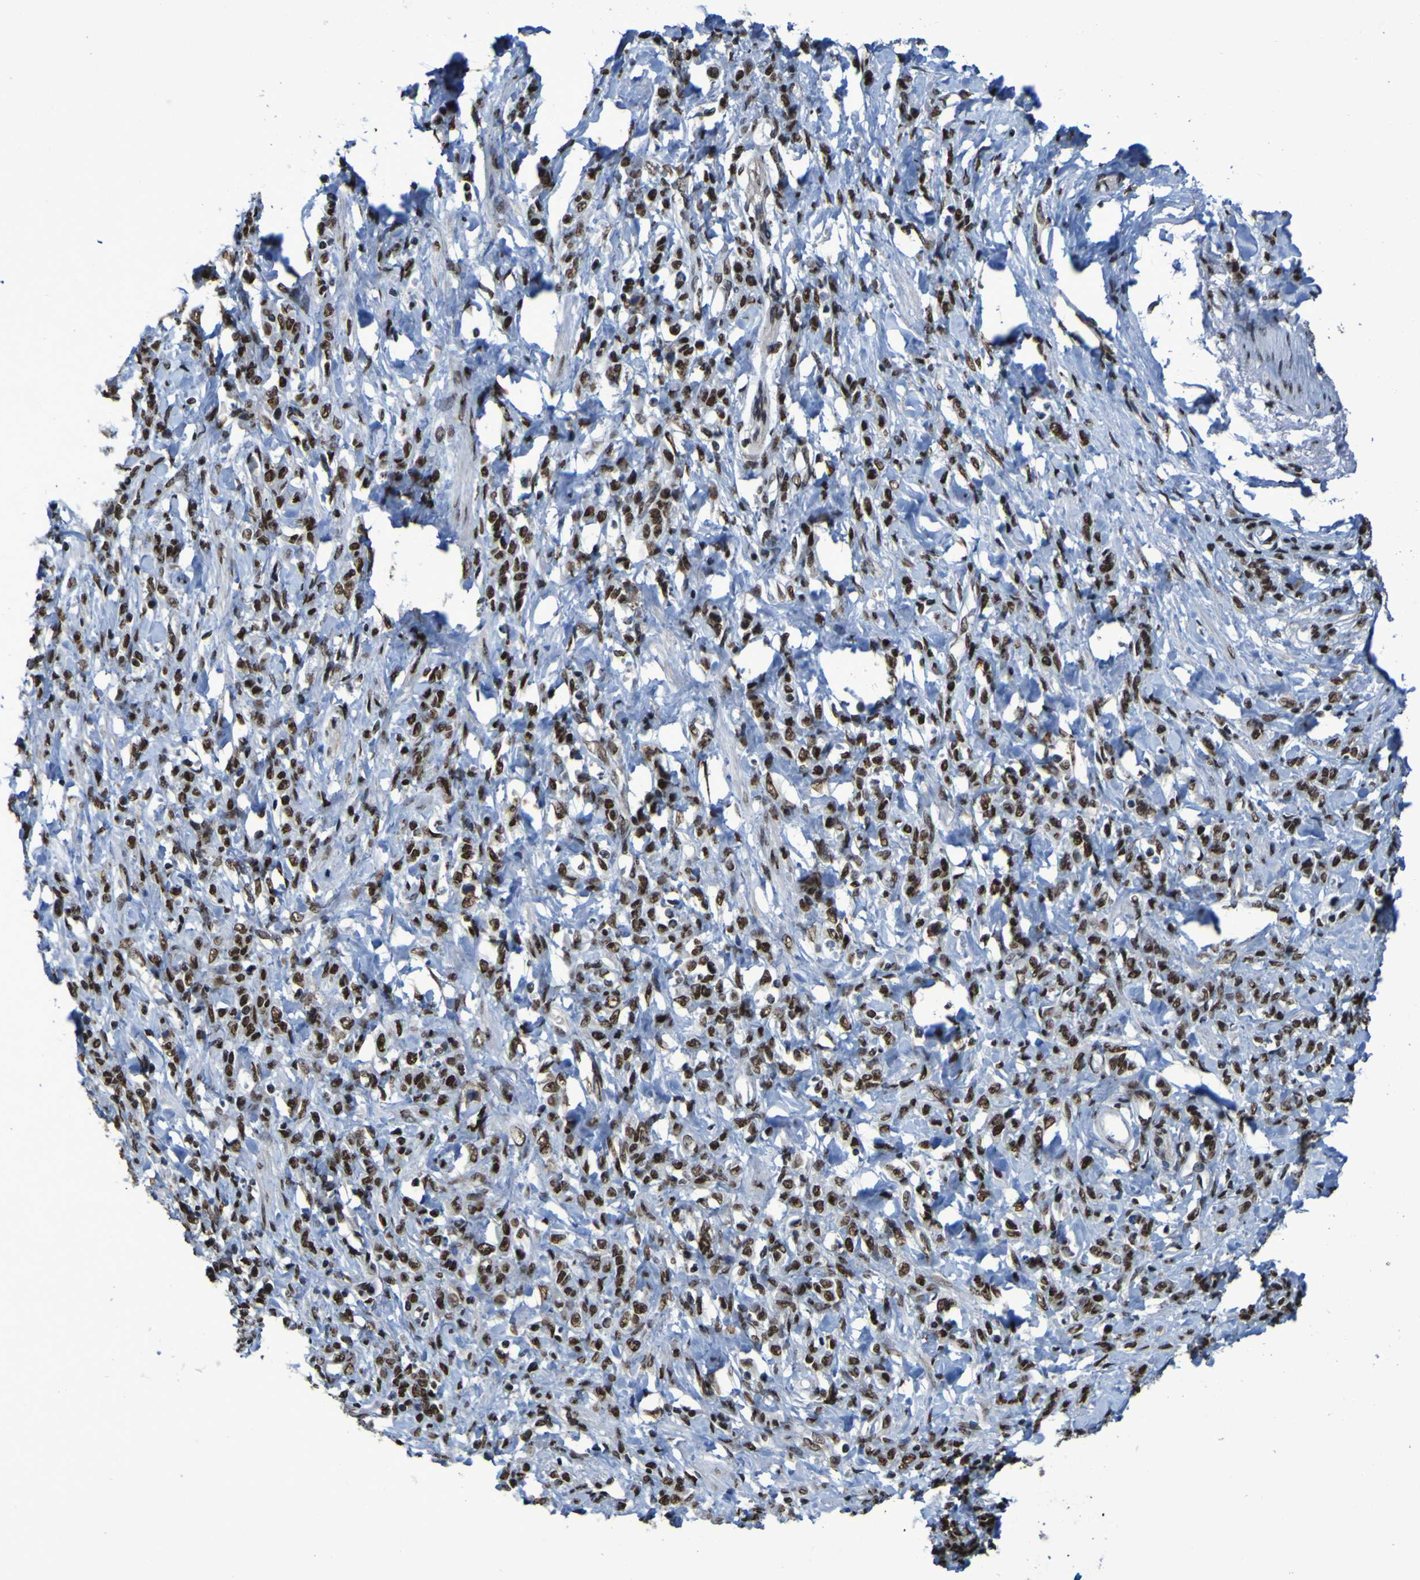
{"staining": {"intensity": "moderate", "quantity": ">75%", "location": "nuclear"}, "tissue": "stomach cancer", "cell_type": "Tumor cells", "image_type": "cancer", "snomed": [{"axis": "morphology", "description": "Adenocarcinoma, NOS"}, {"axis": "topography", "description": "Stomach"}], "caption": "Protein expression analysis of human stomach adenocarcinoma reveals moderate nuclear positivity in approximately >75% of tumor cells.", "gene": "HNRNPR", "patient": {"sex": "male", "age": 82}}